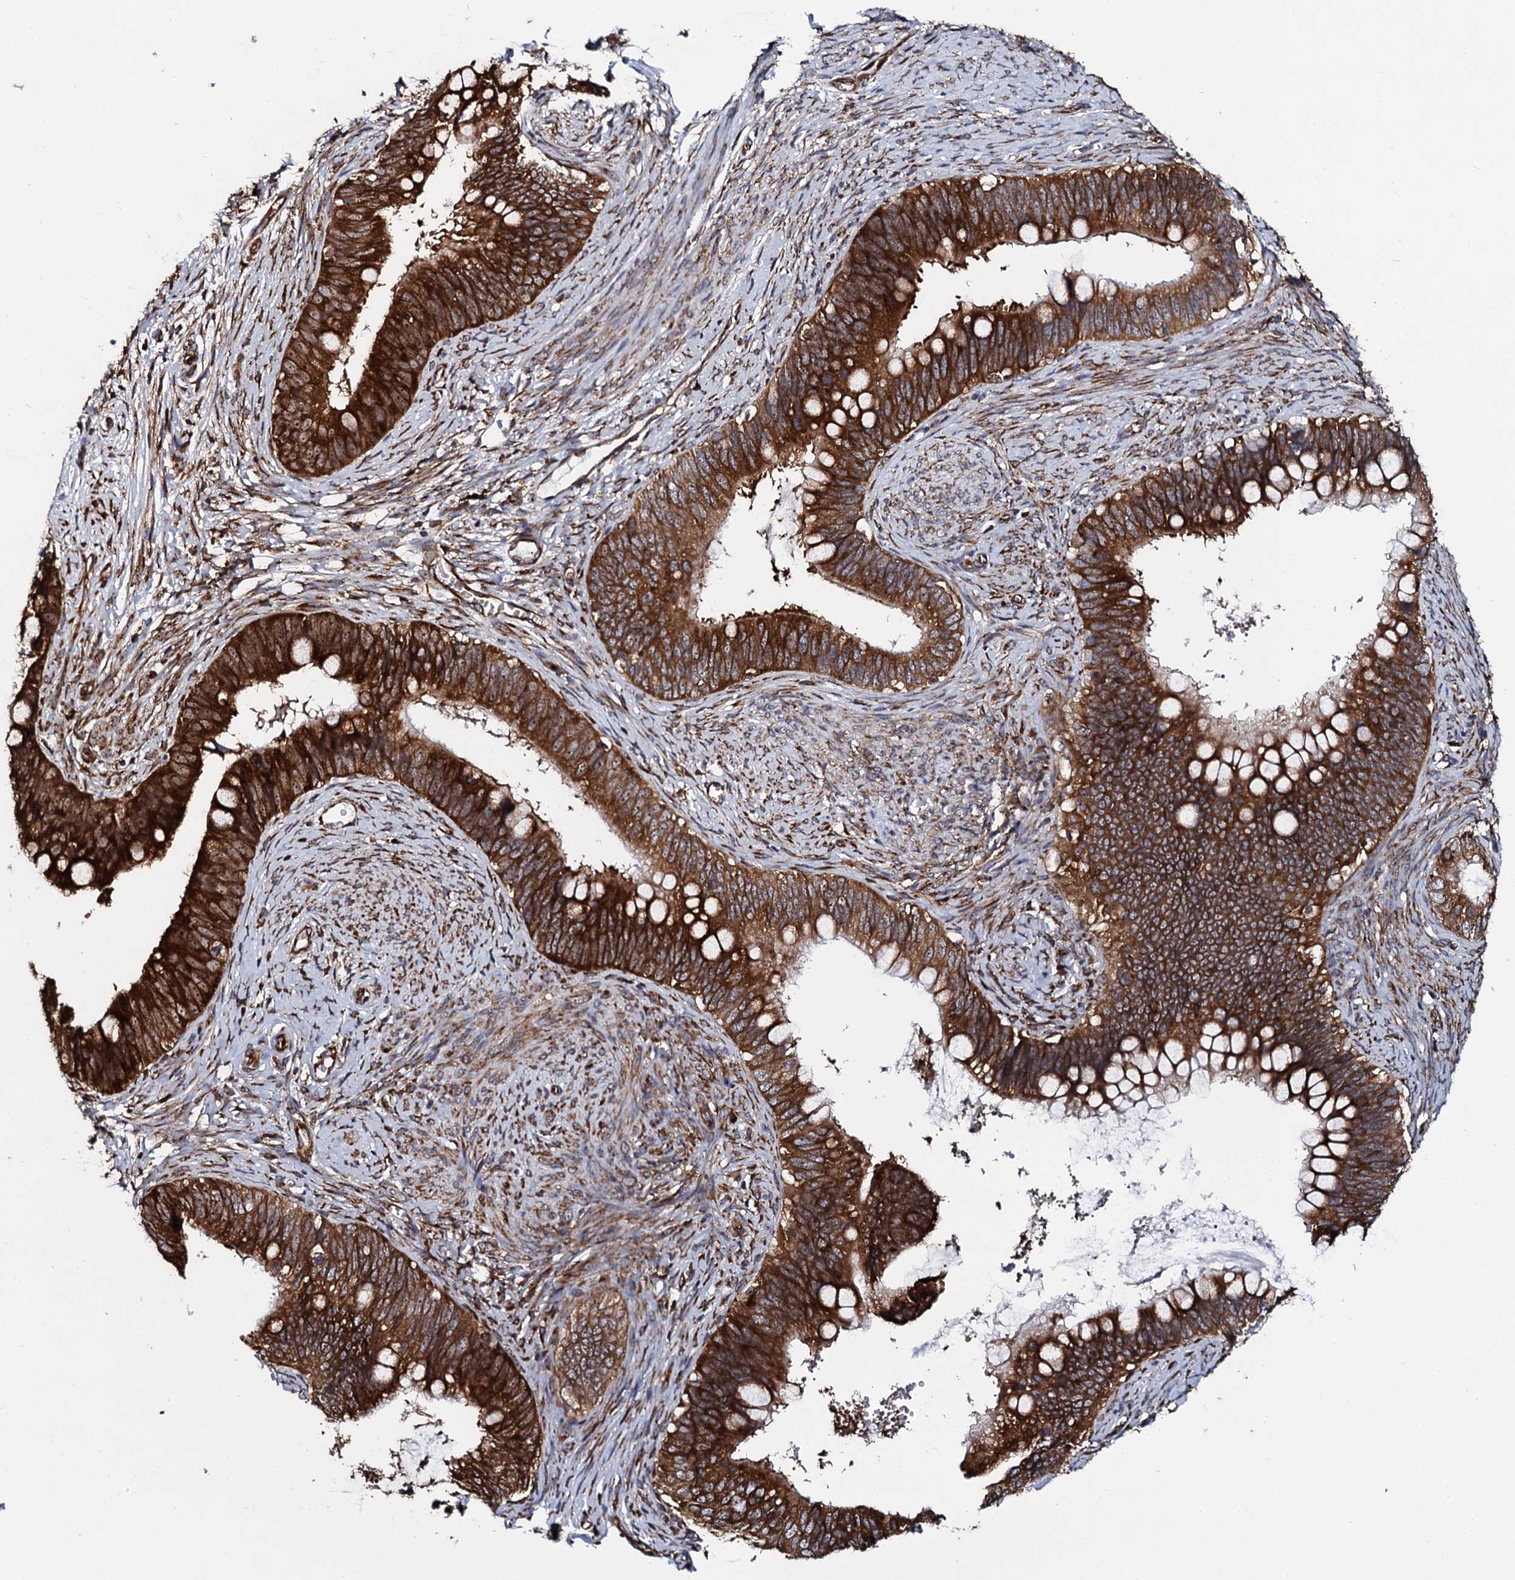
{"staining": {"intensity": "strong", "quantity": ">75%", "location": "cytoplasmic/membranous"}, "tissue": "cervical cancer", "cell_type": "Tumor cells", "image_type": "cancer", "snomed": [{"axis": "morphology", "description": "Adenocarcinoma, NOS"}, {"axis": "topography", "description": "Cervix"}], "caption": "A brown stain labels strong cytoplasmic/membranous positivity of a protein in adenocarcinoma (cervical) tumor cells.", "gene": "SPTY2D1", "patient": {"sex": "female", "age": 42}}